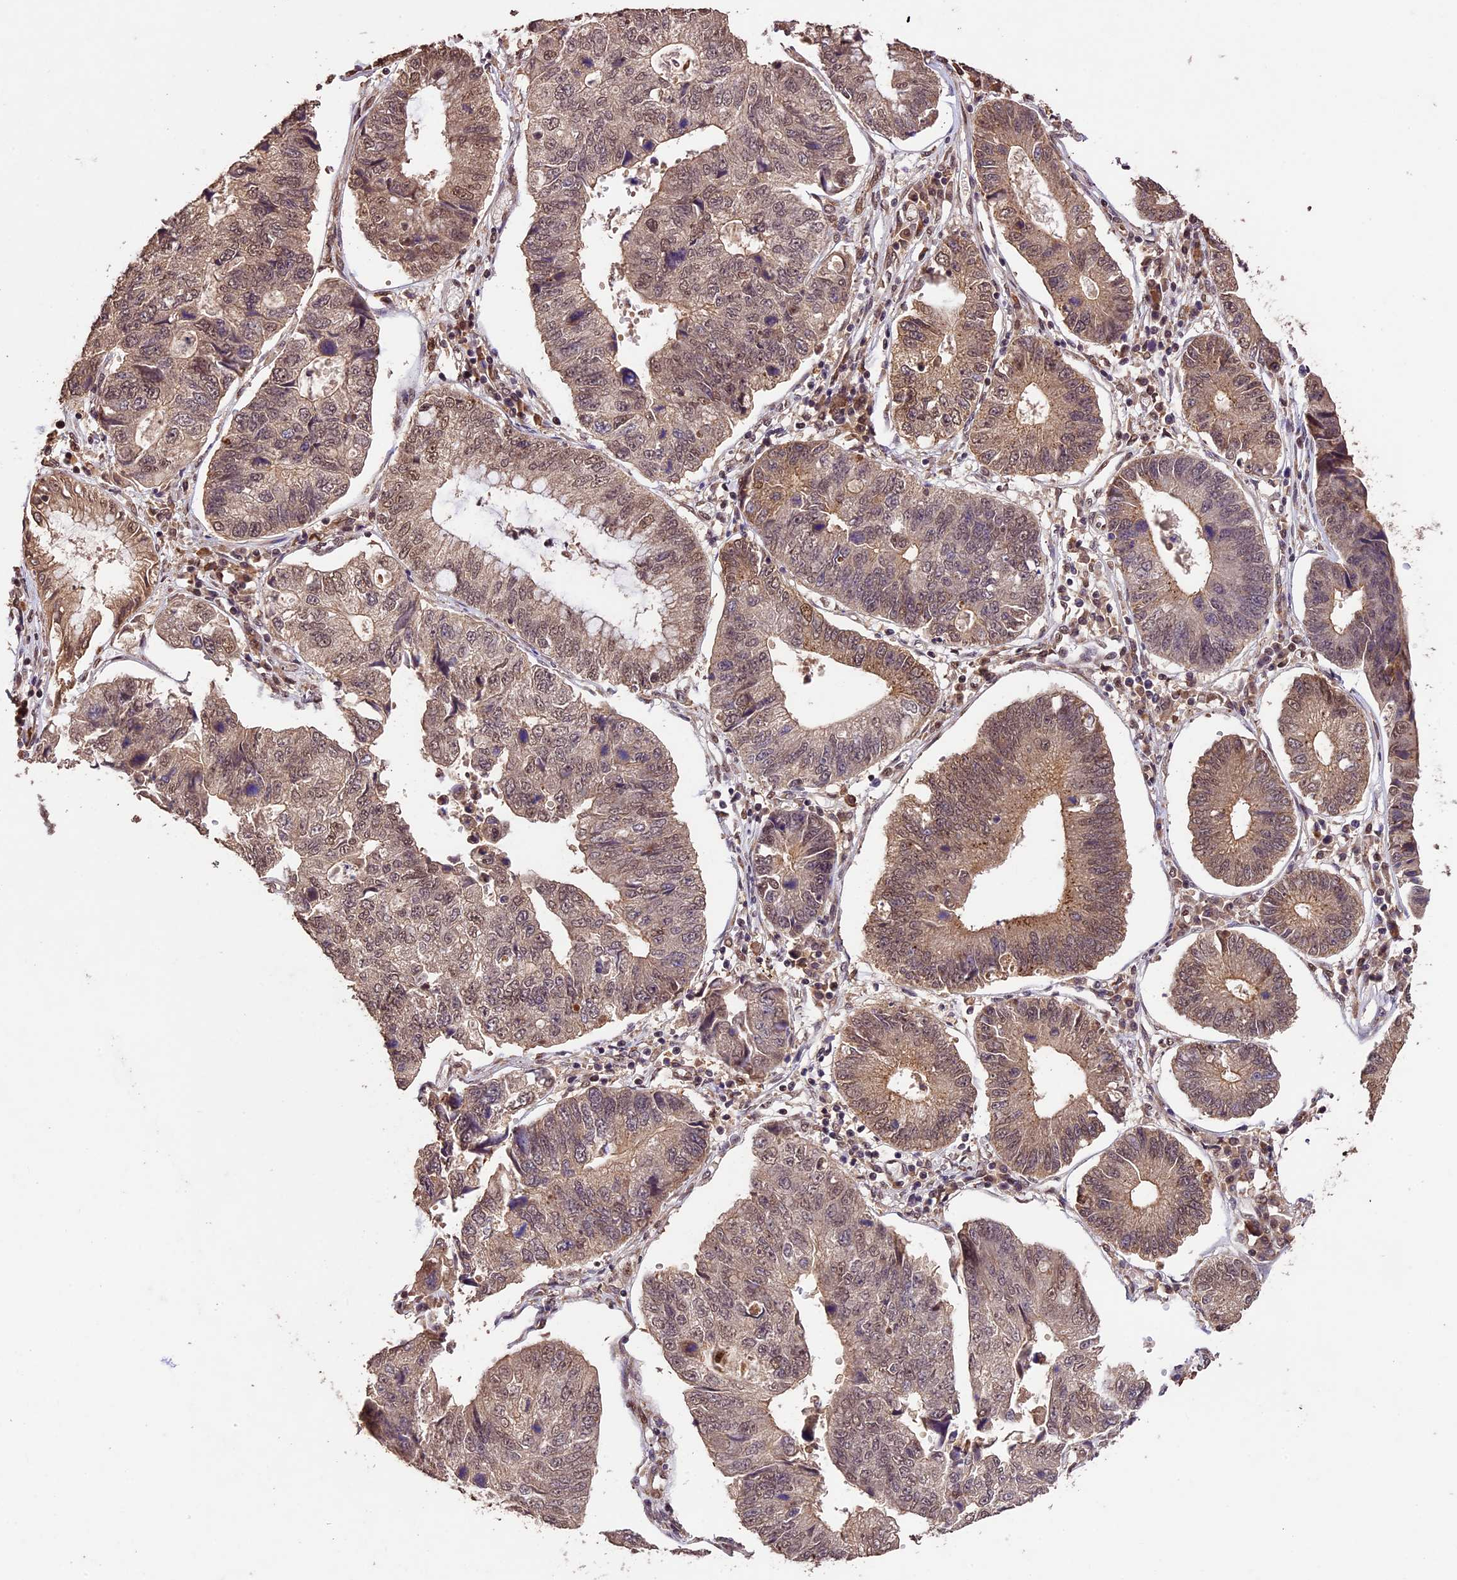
{"staining": {"intensity": "moderate", "quantity": ">75%", "location": "cytoplasmic/membranous,nuclear"}, "tissue": "stomach cancer", "cell_type": "Tumor cells", "image_type": "cancer", "snomed": [{"axis": "morphology", "description": "Adenocarcinoma, NOS"}, {"axis": "topography", "description": "Stomach"}], "caption": "DAB immunohistochemical staining of adenocarcinoma (stomach) demonstrates moderate cytoplasmic/membranous and nuclear protein positivity in about >75% of tumor cells.", "gene": "CDKN2AIP", "patient": {"sex": "male", "age": 59}}